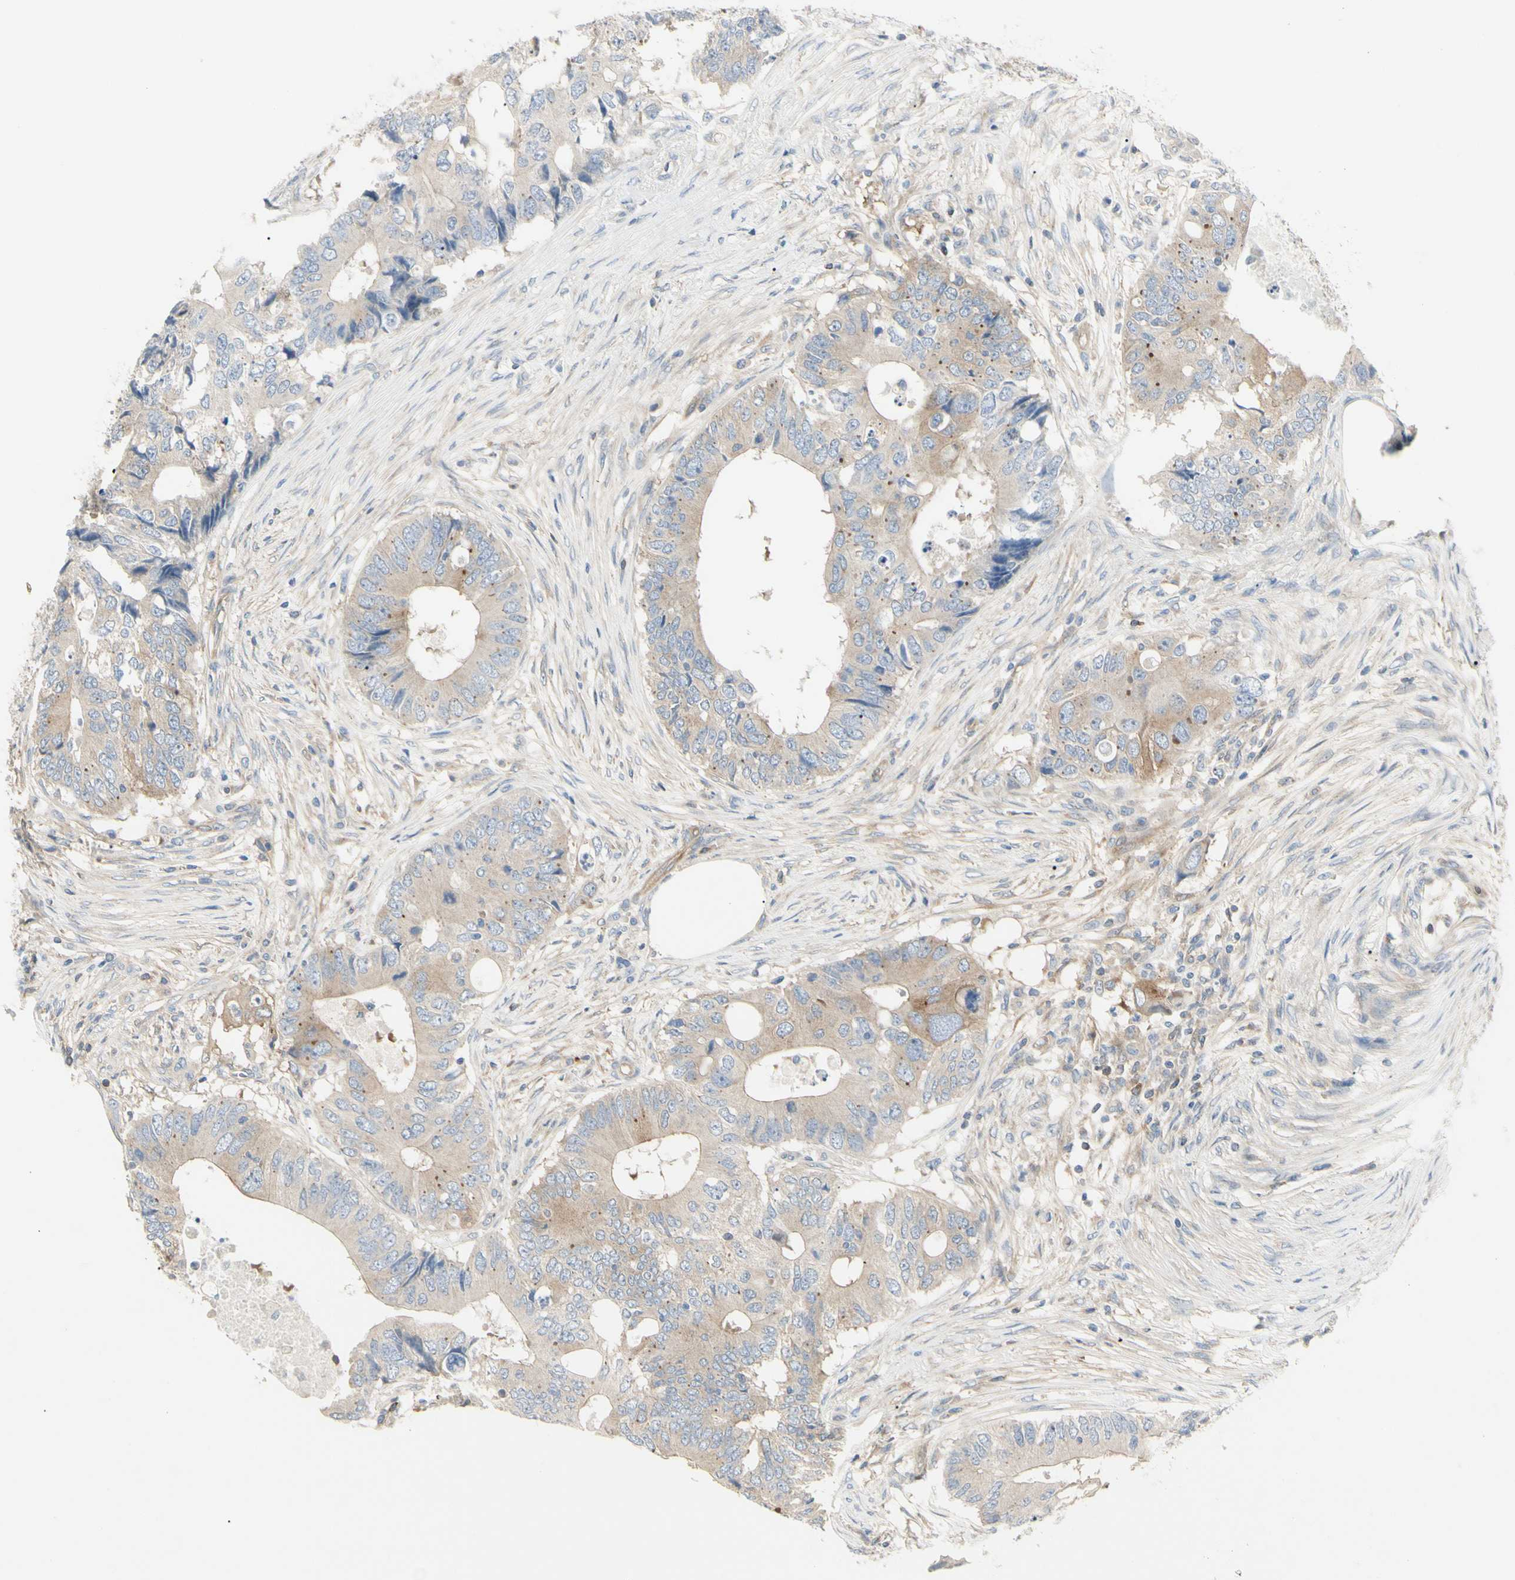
{"staining": {"intensity": "weak", "quantity": ">75%", "location": "cytoplasmic/membranous"}, "tissue": "colorectal cancer", "cell_type": "Tumor cells", "image_type": "cancer", "snomed": [{"axis": "morphology", "description": "Adenocarcinoma, NOS"}, {"axis": "topography", "description": "Colon"}], "caption": "Colorectal cancer (adenocarcinoma) stained with a protein marker demonstrates weak staining in tumor cells.", "gene": "NFKB2", "patient": {"sex": "male", "age": 71}}